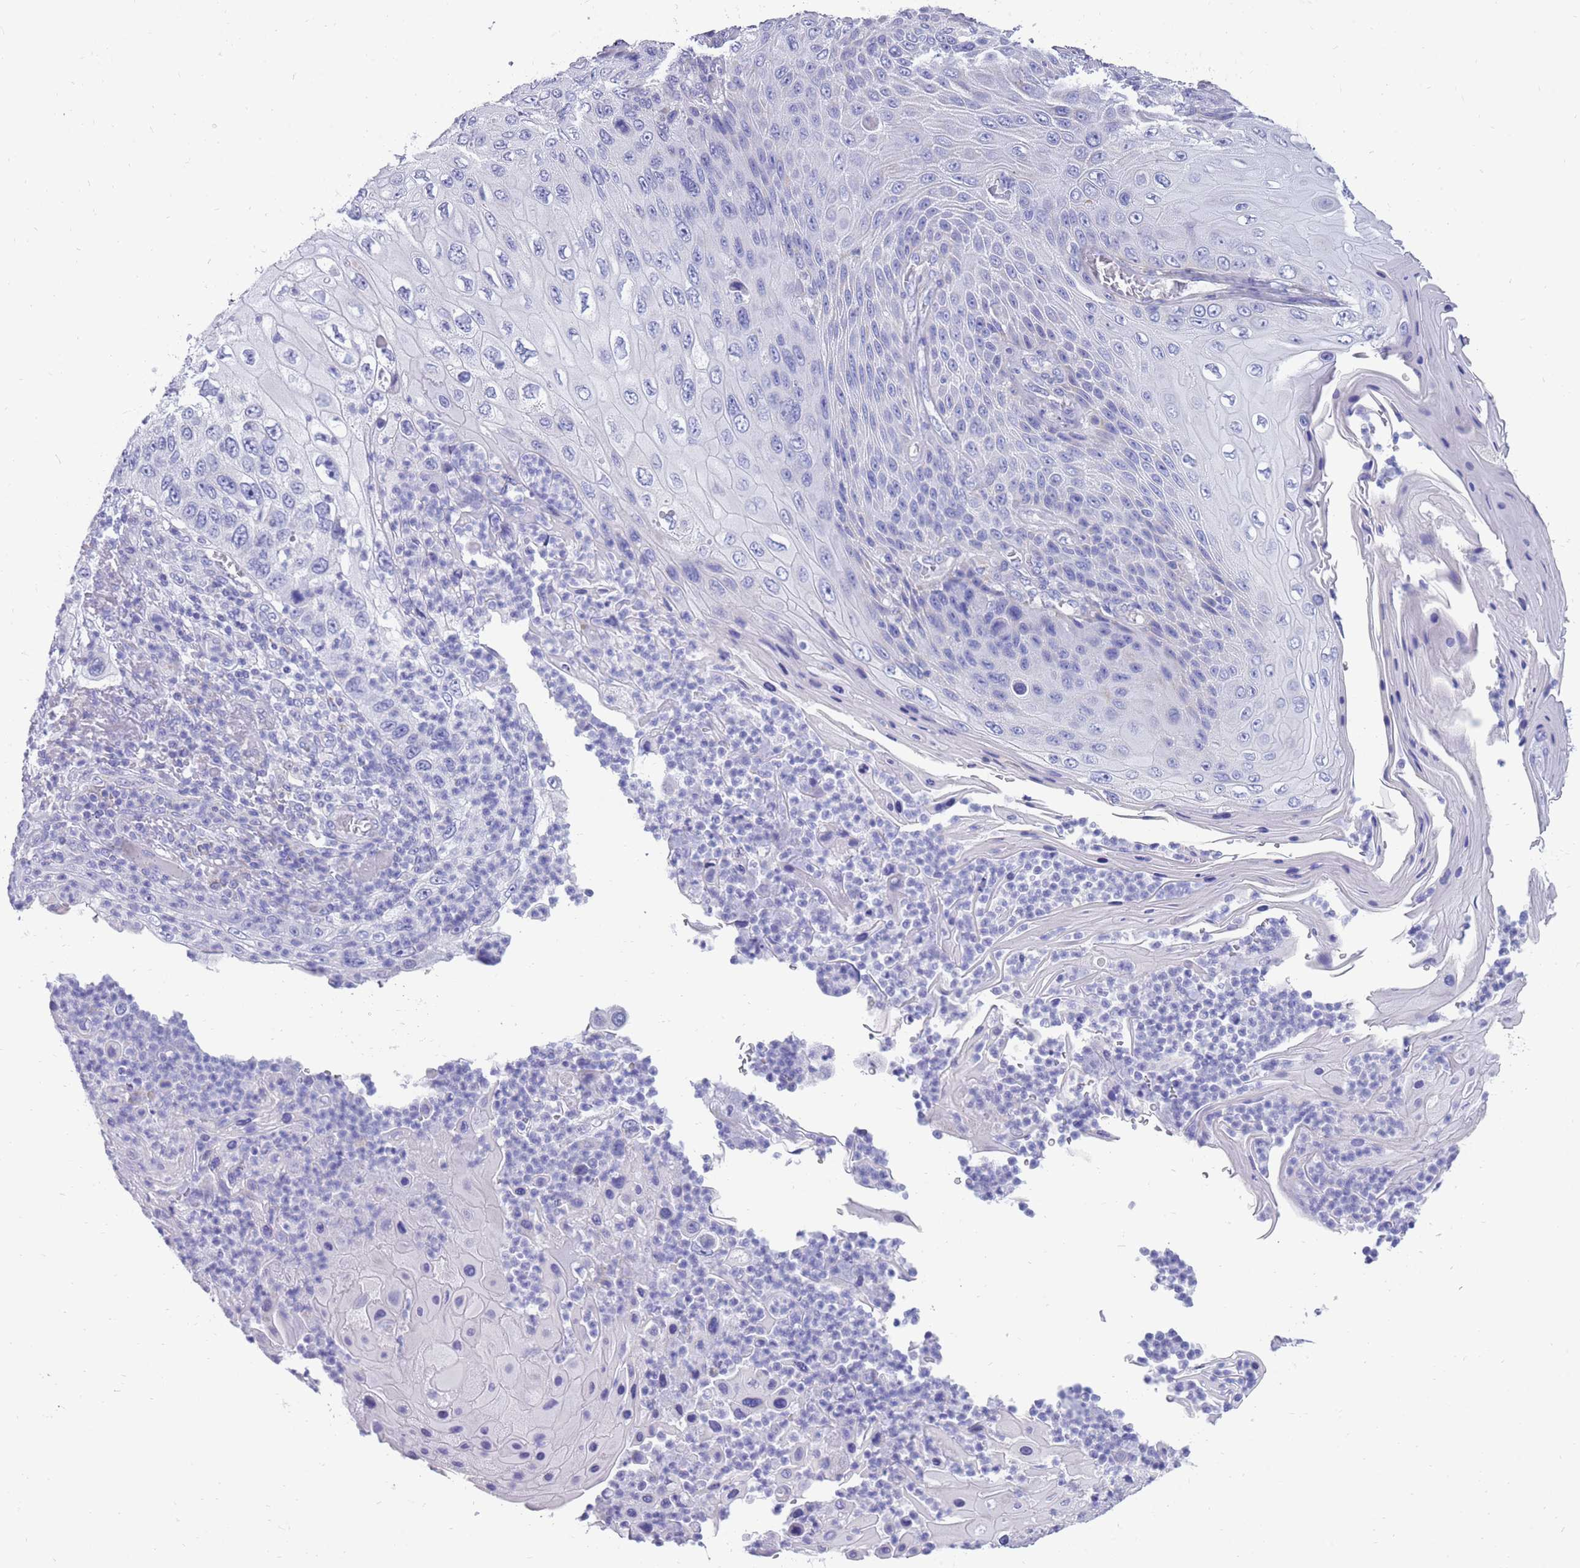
{"staining": {"intensity": "negative", "quantity": "none", "location": "none"}, "tissue": "skin cancer", "cell_type": "Tumor cells", "image_type": "cancer", "snomed": [{"axis": "morphology", "description": "Squamous cell carcinoma, NOS"}, {"axis": "topography", "description": "Skin"}], "caption": "A high-resolution photomicrograph shows IHC staining of skin cancer (squamous cell carcinoma), which exhibits no significant positivity in tumor cells.", "gene": "INTS2", "patient": {"sex": "female", "age": 88}}